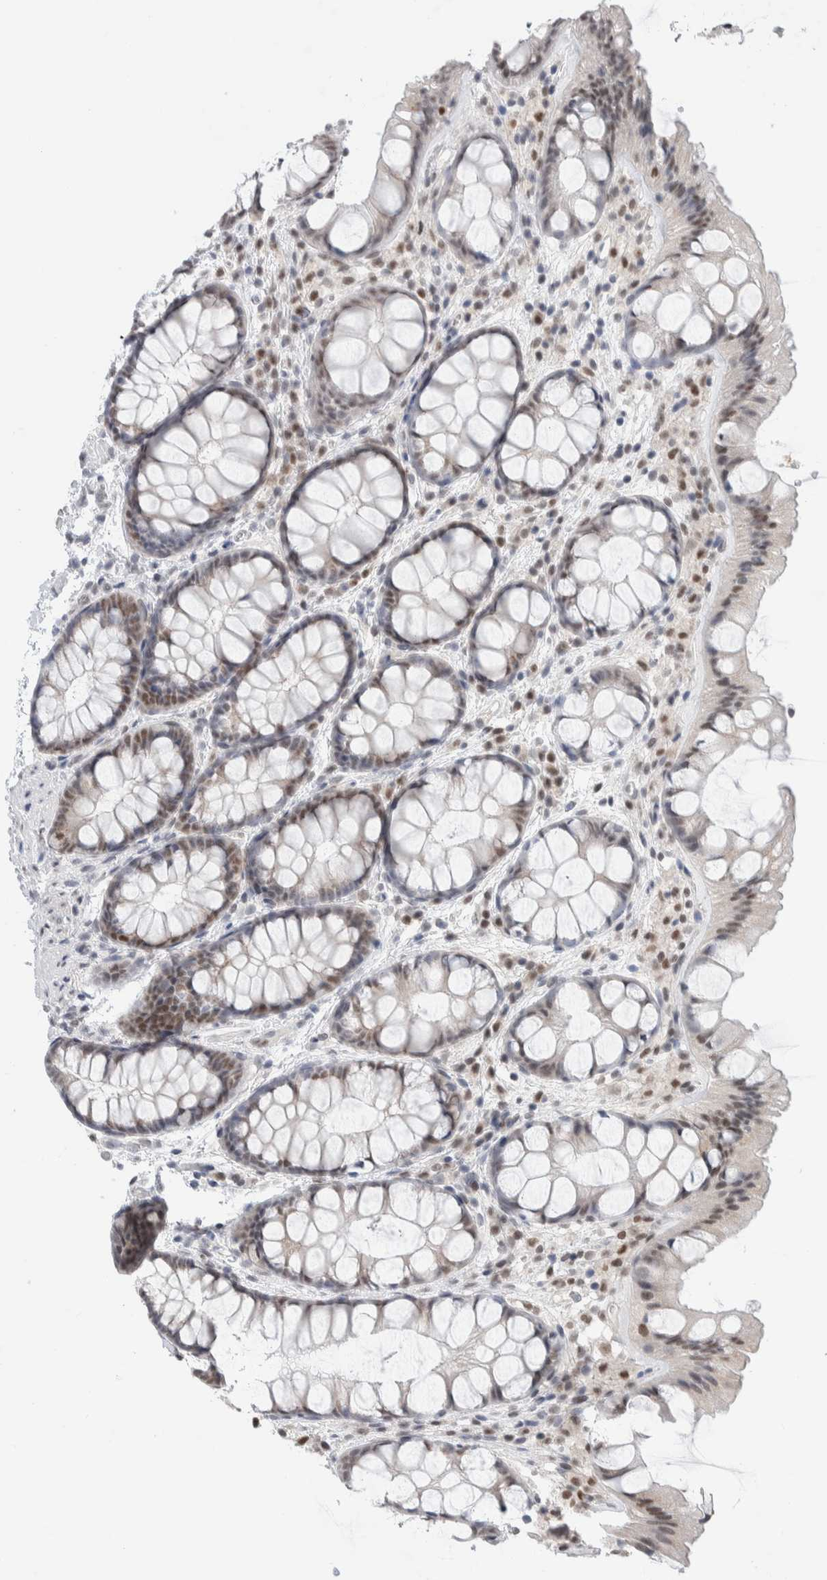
{"staining": {"intensity": "negative", "quantity": "none", "location": "none"}, "tissue": "colon", "cell_type": "Endothelial cells", "image_type": "normal", "snomed": [{"axis": "morphology", "description": "Normal tissue, NOS"}, {"axis": "topography", "description": "Colon"}], "caption": "This is an immunohistochemistry micrograph of benign colon. There is no staining in endothelial cells.", "gene": "PRMT1", "patient": {"sex": "male", "age": 47}}